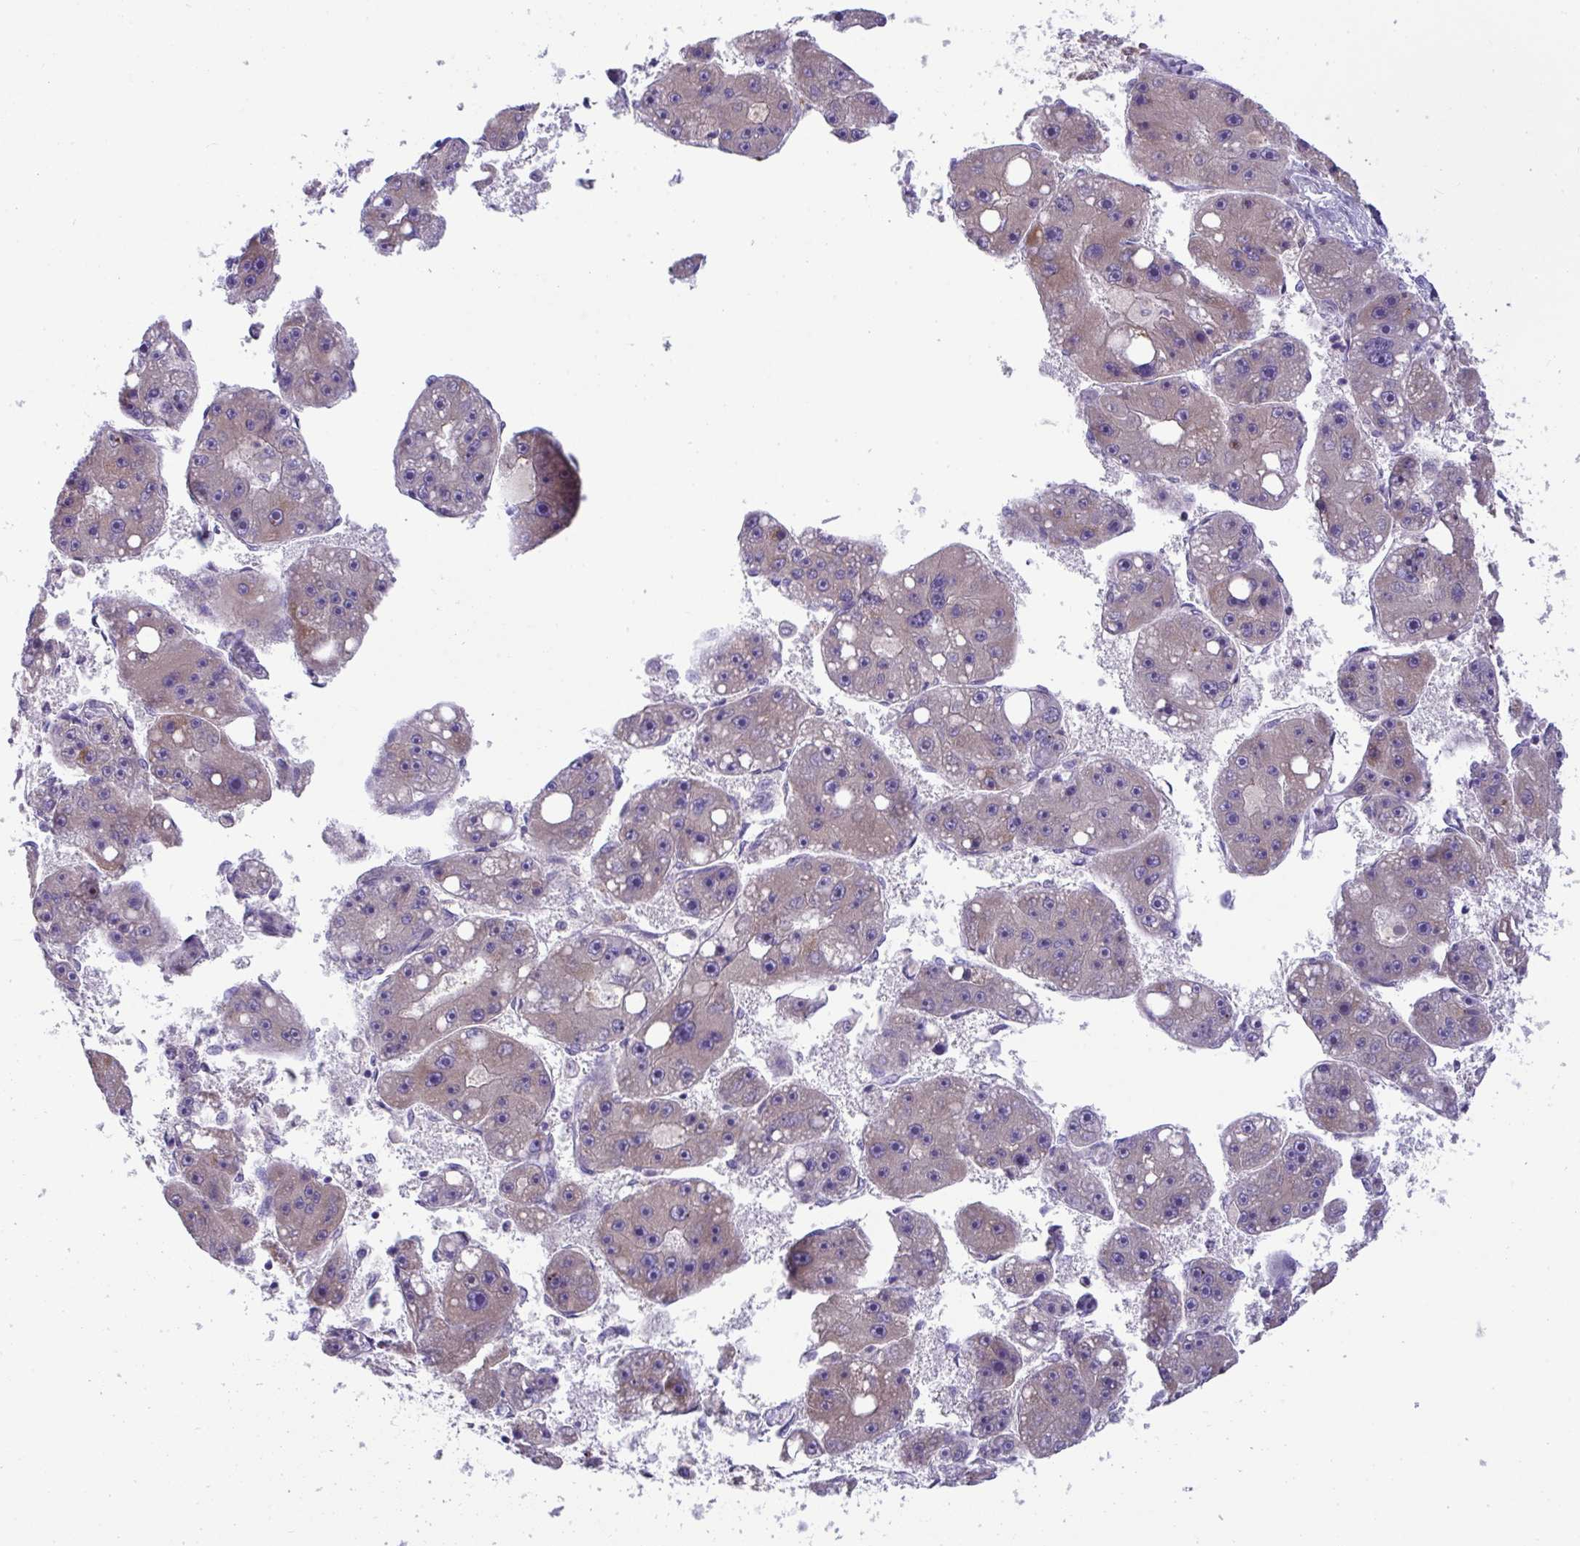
{"staining": {"intensity": "weak", "quantity": ">75%", "location": "cytoplasmic/membranous"}, "tissue": "liver cancer", "cell_type": "Tumor cells", "image_type": "cancer", "snomed": [{"axis": "morphology", "description": "Carcinoma, Hepatocellular, NOS"}, {"axis": "topography", "description": "Liver"}], "caption": "There is low levels of weak cytoplasmic/membranous positivity in tumor cells of liver hepatocellular carcinoma, as demonstrated by immunohistochemical staining (brown color).", "gene": "PLA2G12B", "patient": {"sex": "female", "age": 61}}